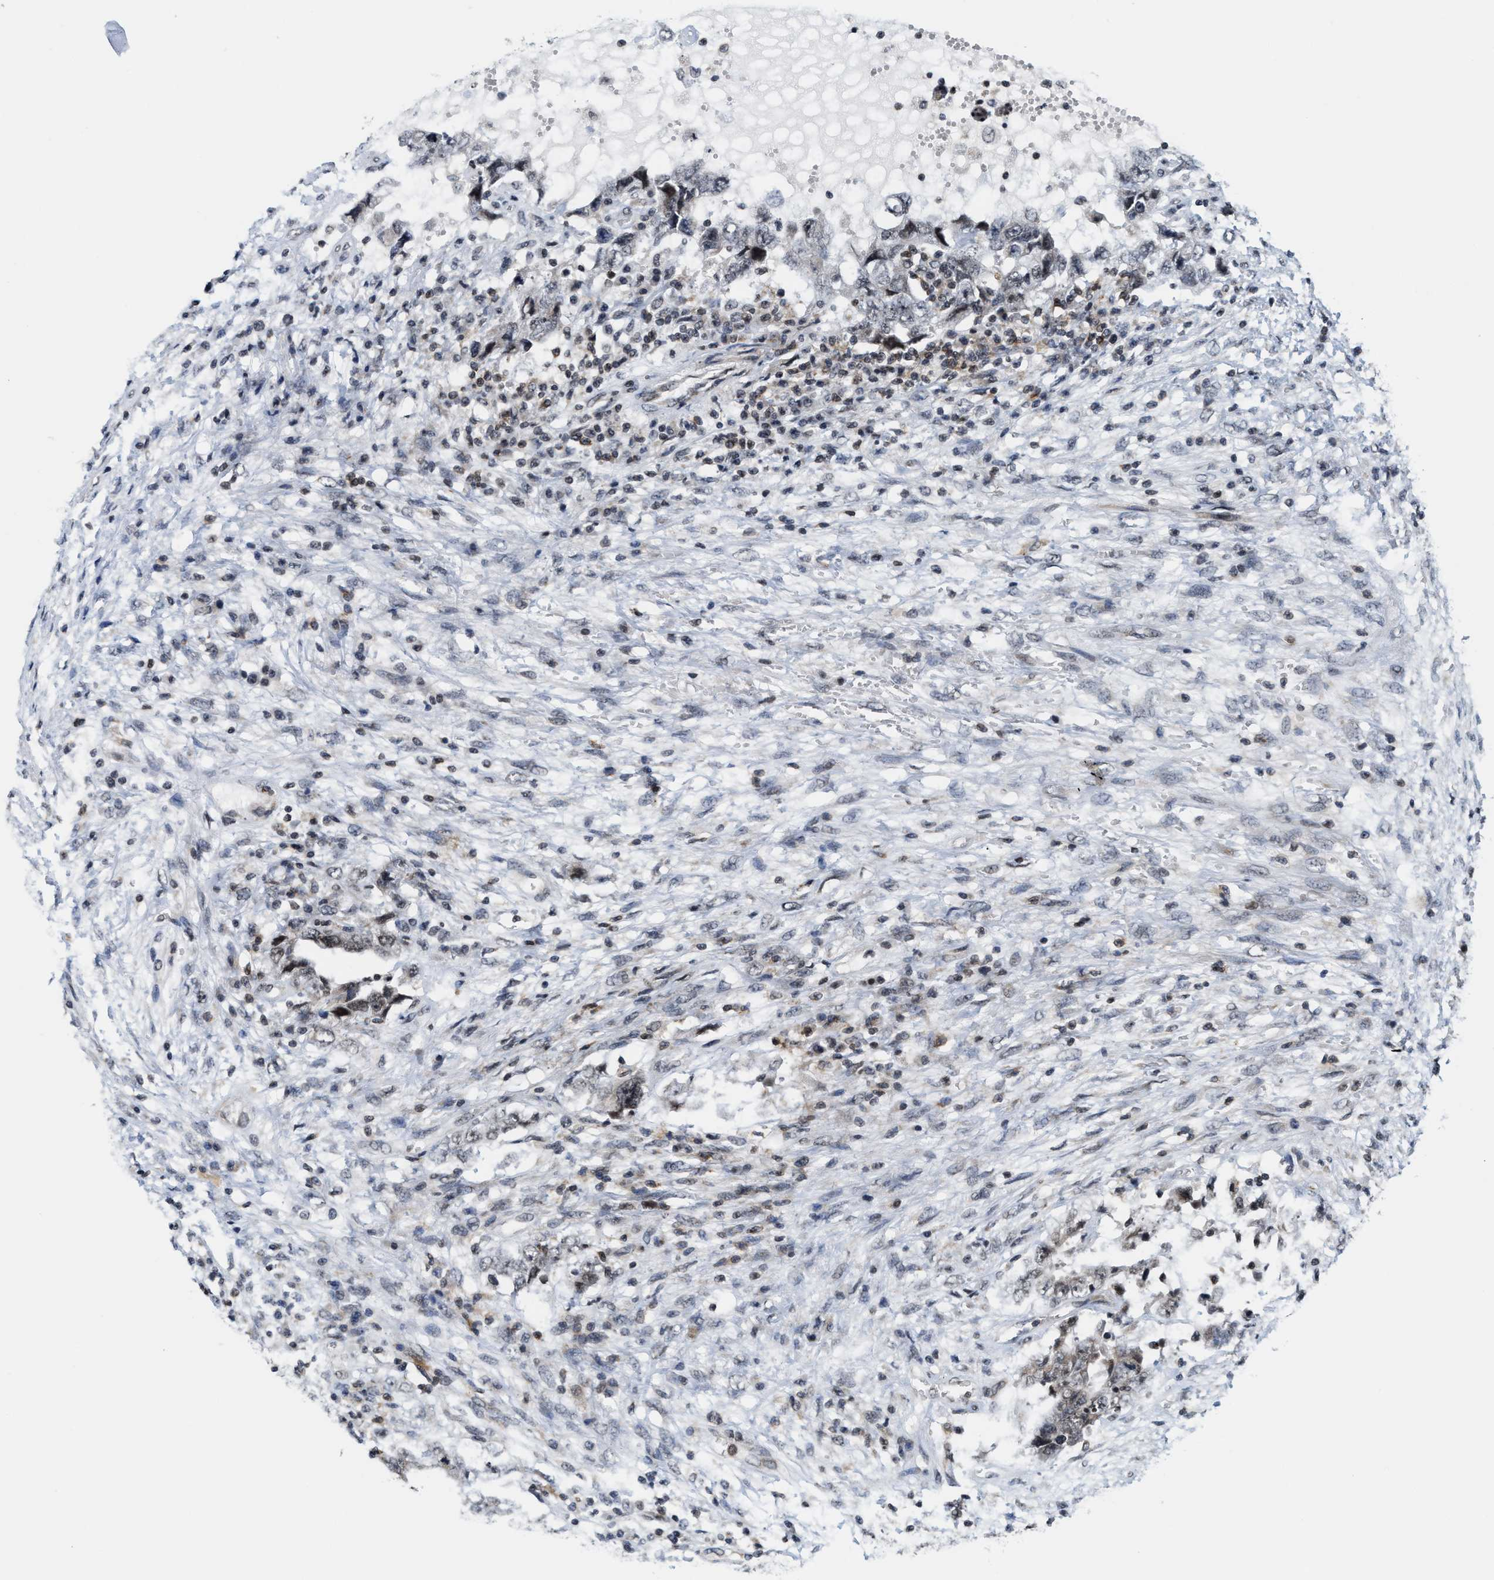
{"staining": {"intensity": "weak", "quantity": "<25%", "location": "nuclear"}, "tissue": "testis cancer", "cell_type": "Tumor cells", "image_type": "cancer", "snomed": [{"axis": "morphology", "description": "Carcinoma, Embryonal, NOS"}, {"axis": "topography", "description": "Testis"}], "caption": "Protein analysis of testis embryonal carcinoma shows no significant staining in tumor cells.", "gene": "ANKRD6", "patient": {"sex": "male", "age": 26}}